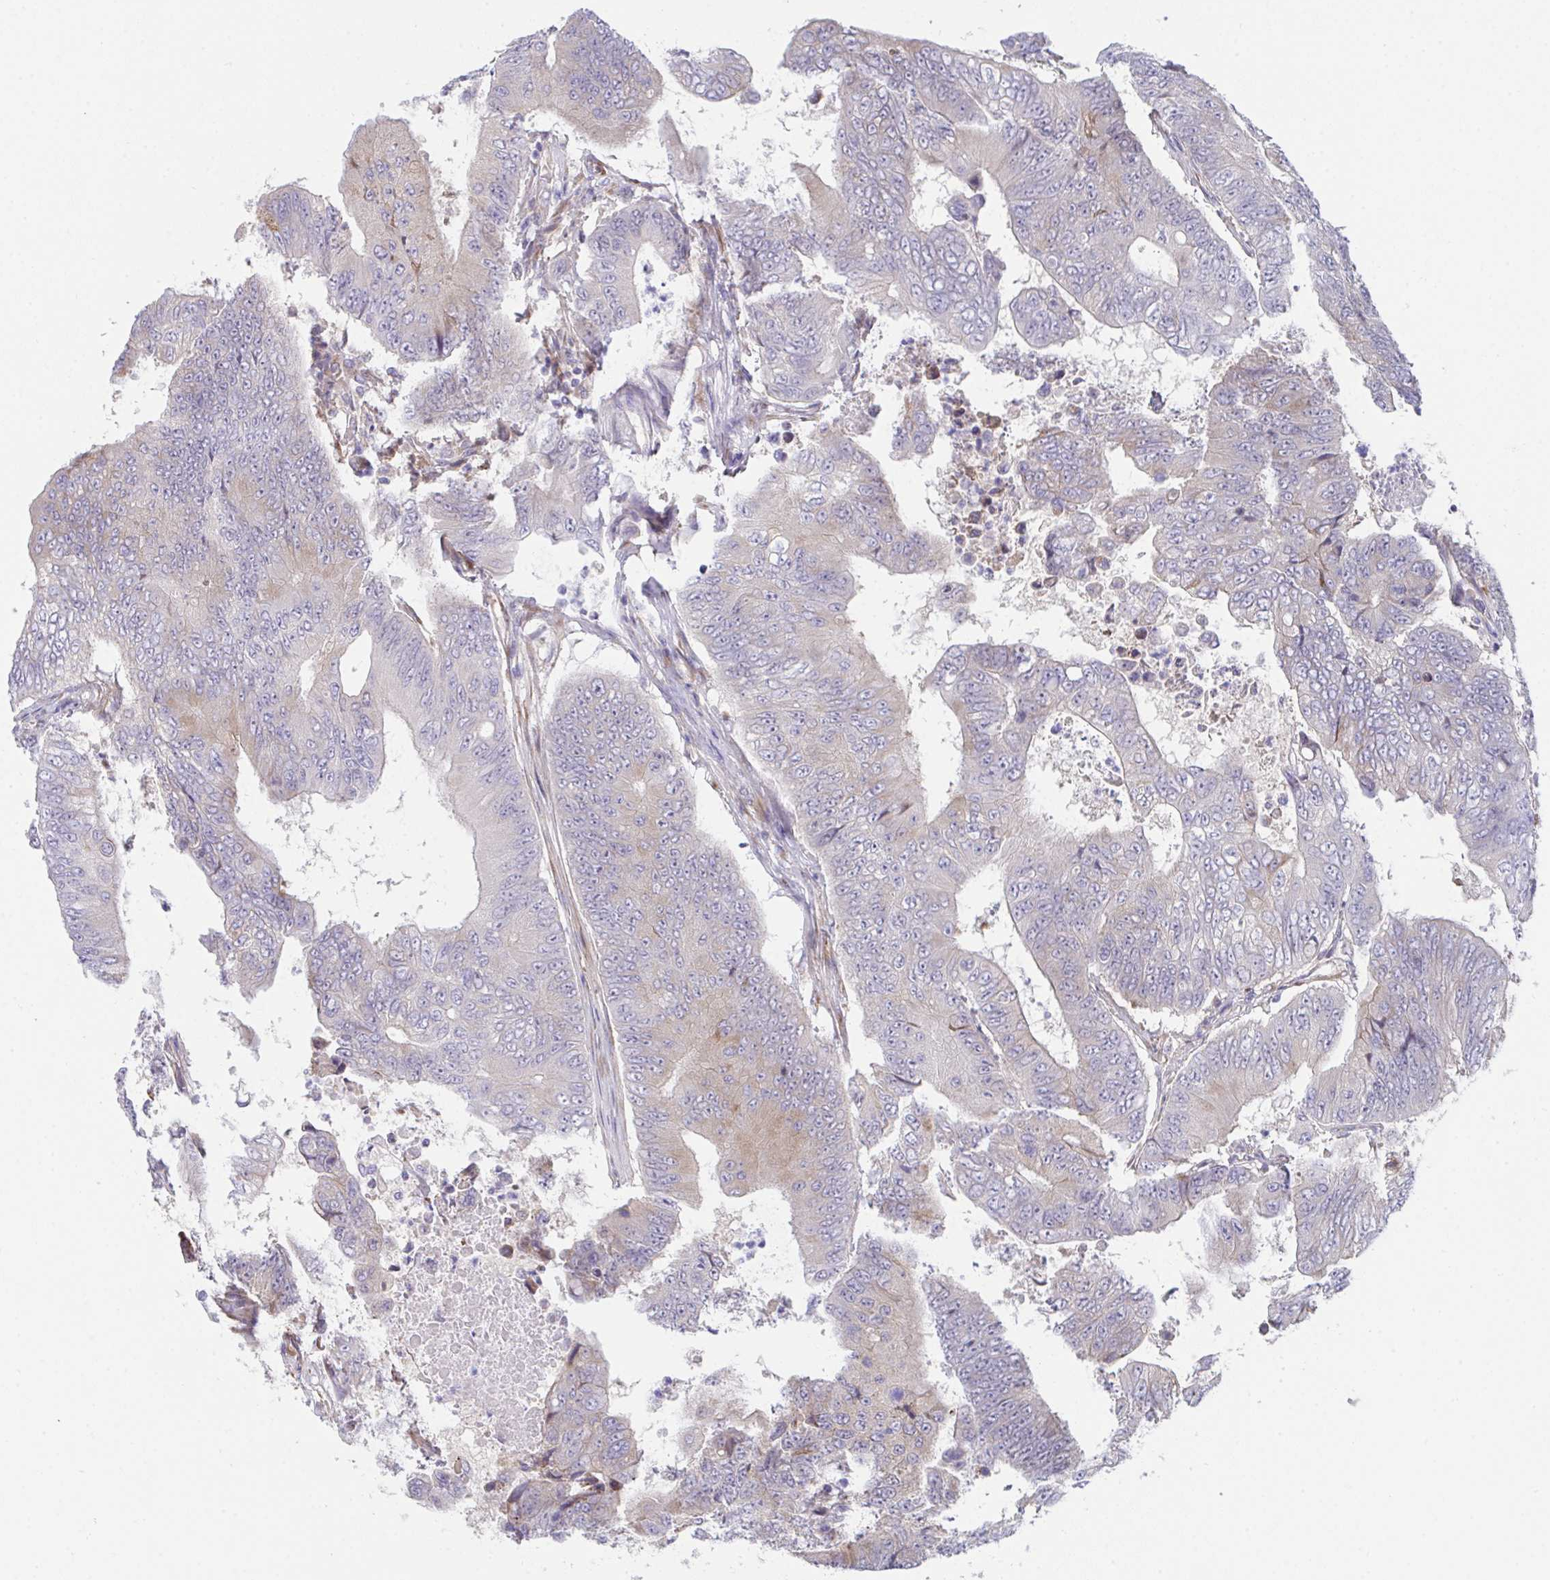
{"staining": {"intensity": "weak", "quantity": "<25%", "location": "cytoplasmic/membranous"}, "tissue": "colorectal cancer", "cell_type": "Tumor cells", "image_type": "cancer", "snomed": [{"axis": "morphology", "description": "Adenocarcinoma, NOS"}, {"axis": "topography", "description": "Colon"}], "caption": "The immunohistochemistry micrograph has no significant expression in tumor cells of colorectal cancer (adenocarcinoma) tissue.", "gene": "MIA3", "patient": {"sex": "female", "age": 48}}